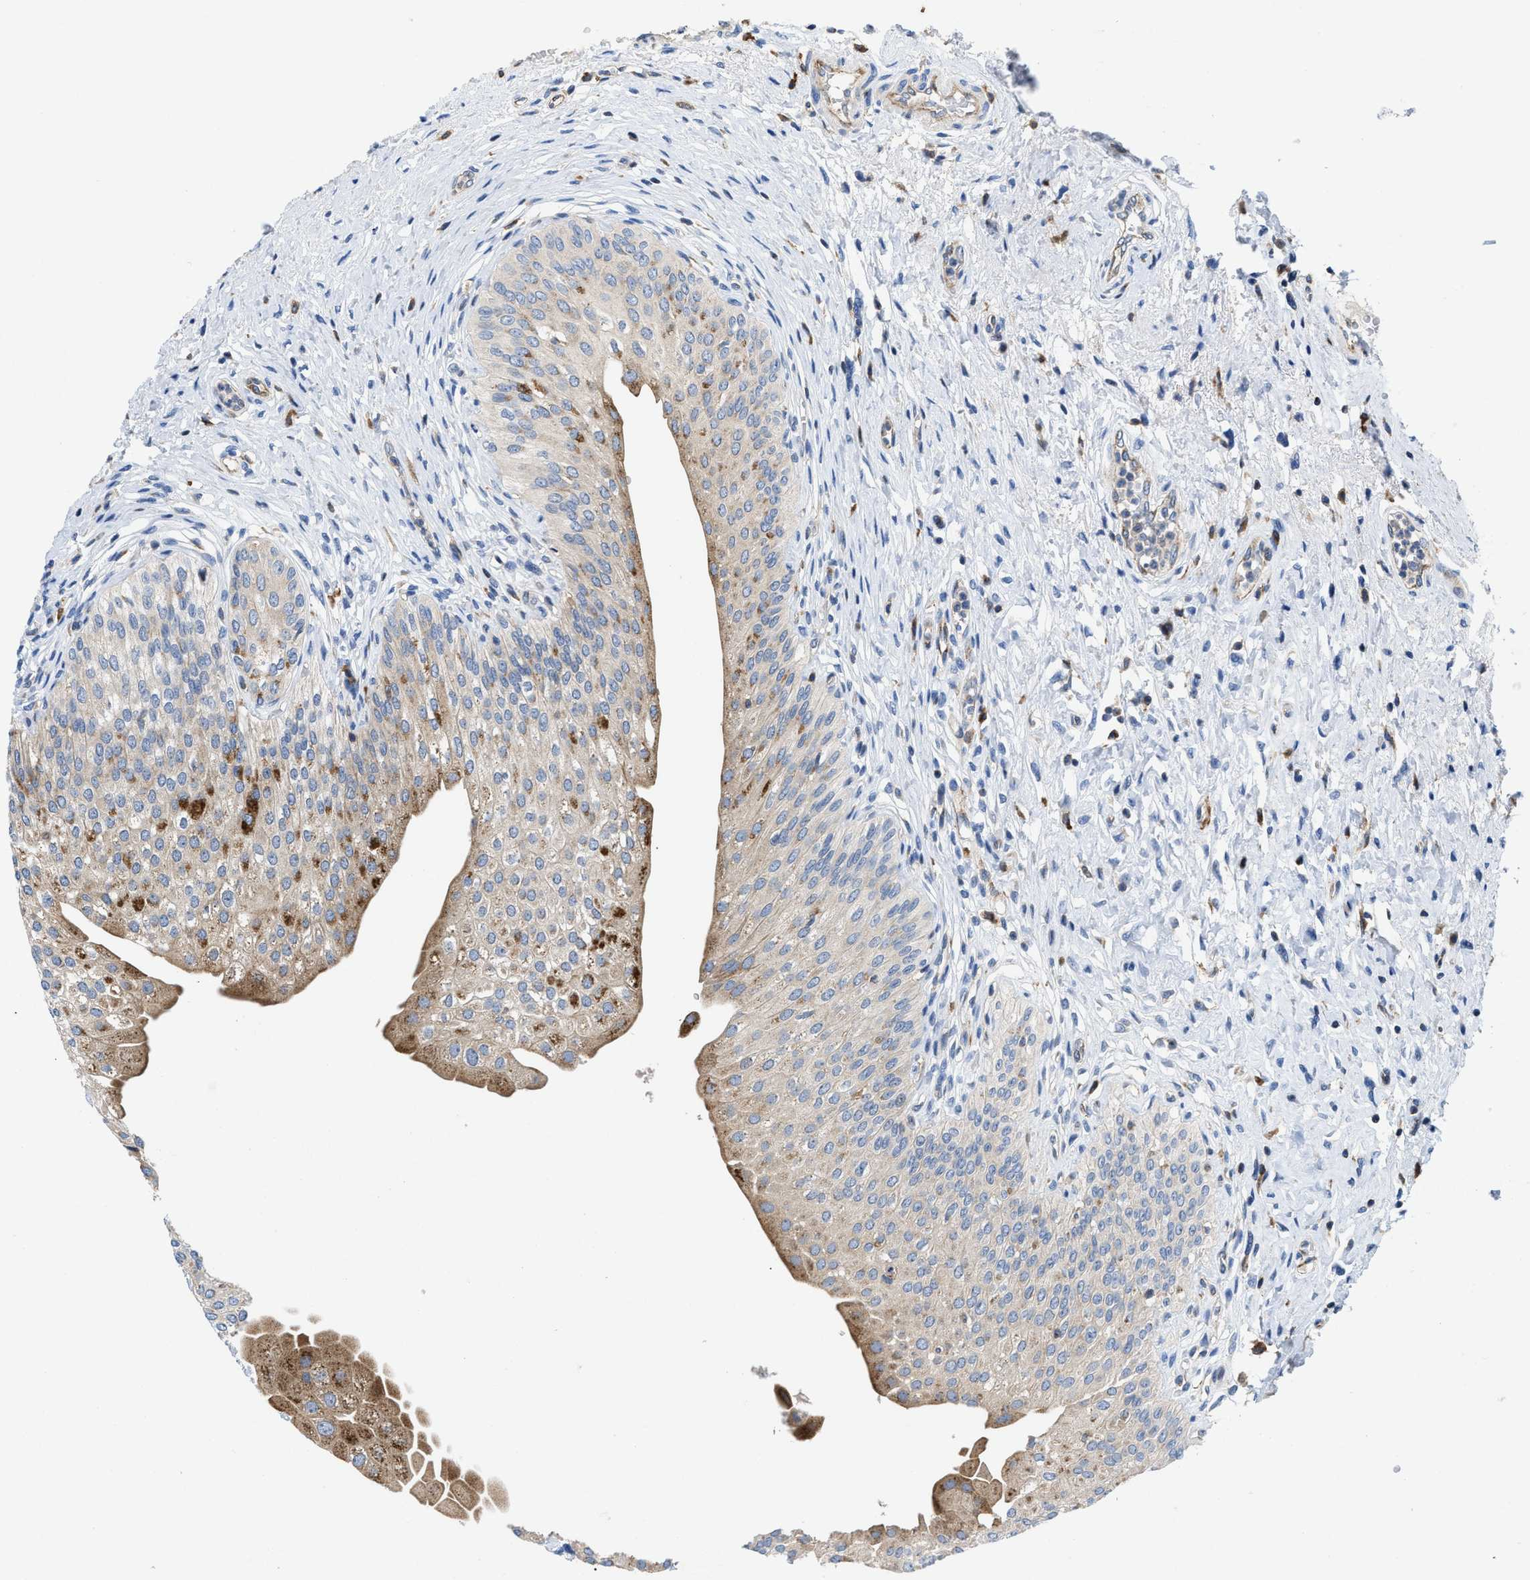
{"staining": {"intensity": "moderate", "quantity": "25%-75%", "location": "cytoplasmic/membranous"}, "tissue": "urinary bladder", "cell_type": "Urothelial cells", "image_type": "normal", "snomed": [{"axis": "morphology", "description": "Normal tissue, NOS"}, {"axis": "topography", "description": "Urinary bladder"}], "caption": "IHC histopathology image of normal urinary bladder: human urinary bladder stained using IHC demonstrates medium levels of moderate protein expression localized specifically in the cytoplasmic/membranous of urothelial cells, appearing as a cytoplasmic/membranous brown color.", "gene": "ENPP4", "patient": {"sex": "male", "age": 46}}